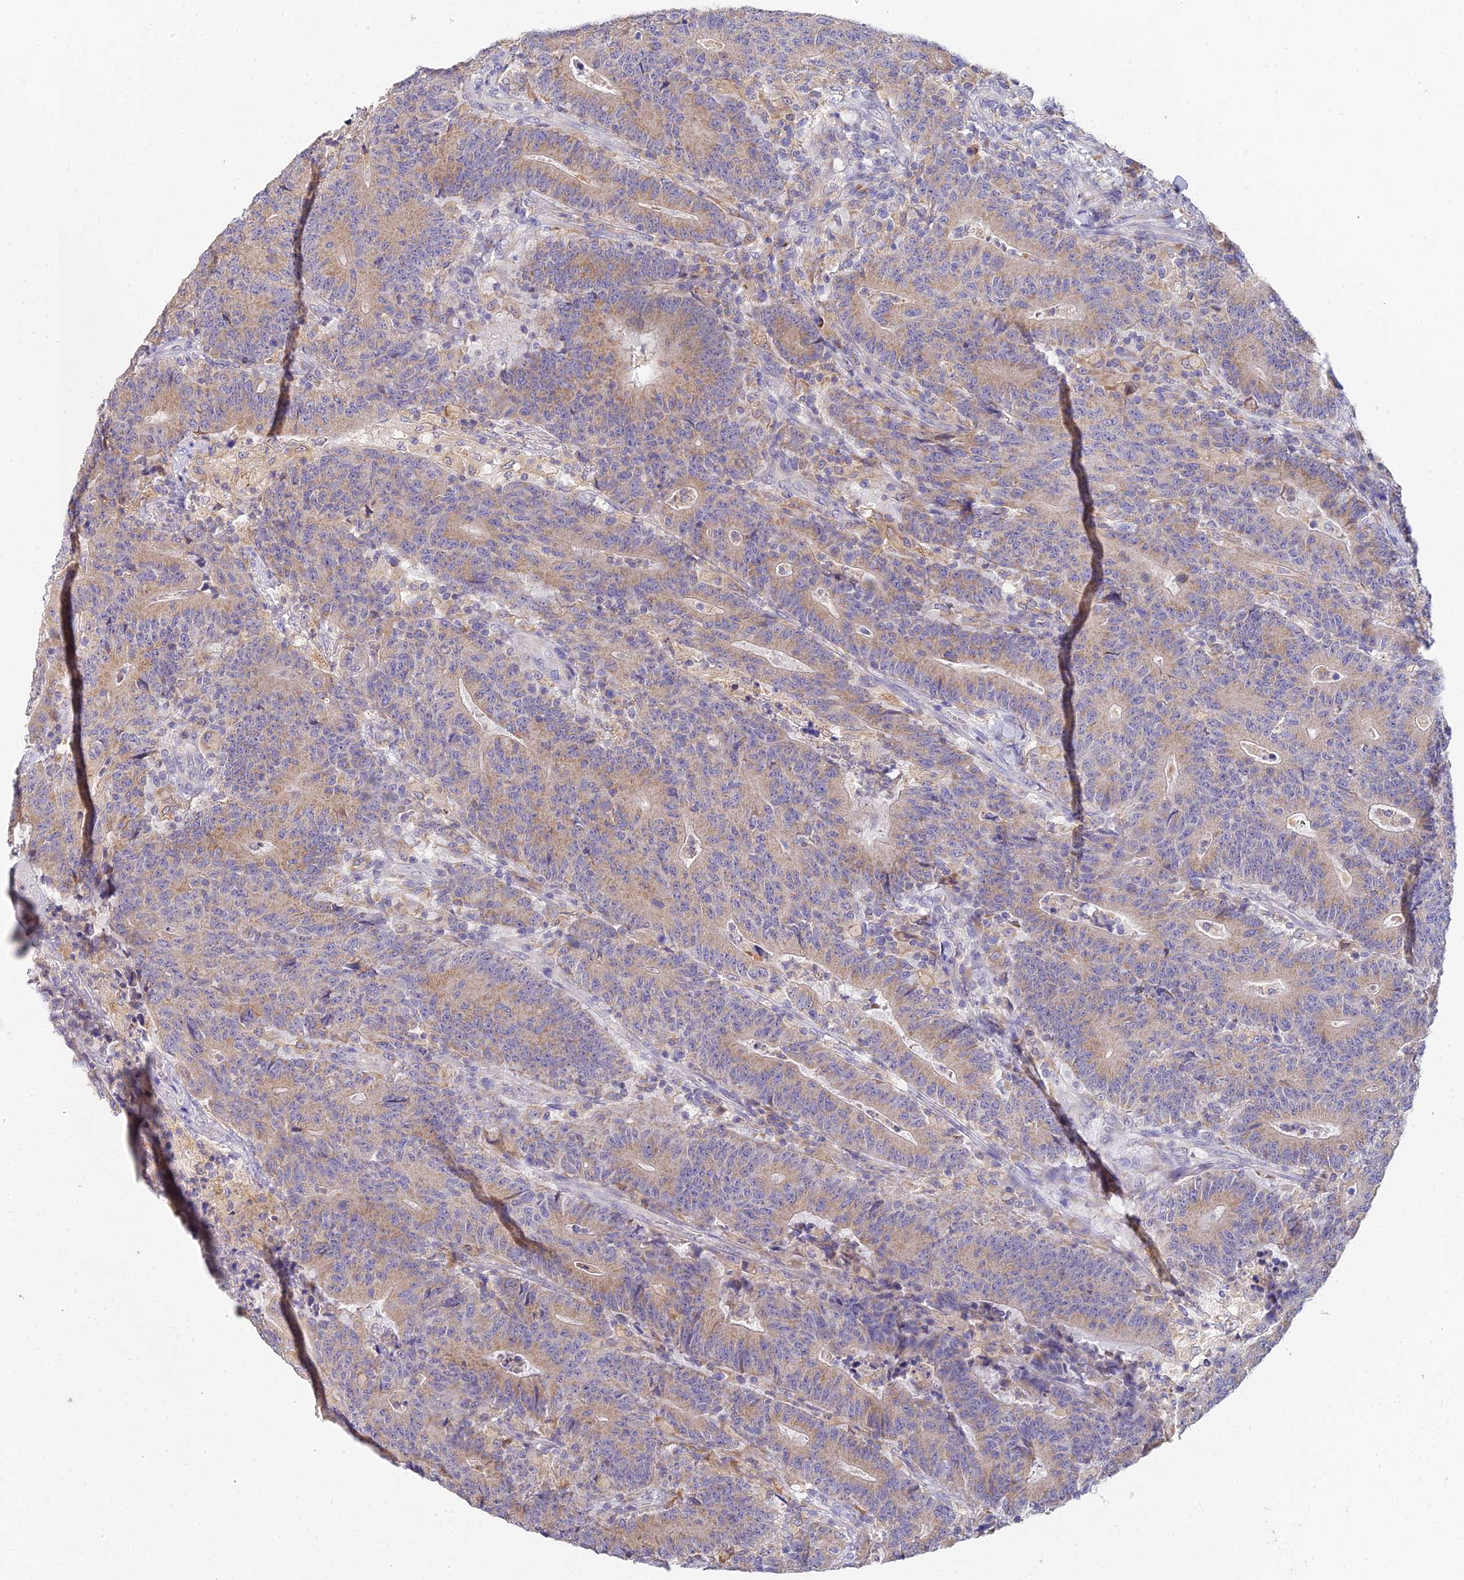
{"staining": {"intensity": "moderate", "quantity": ">75%", "location": "cytoplasmic/membranous"}, "tissue": "colorectal cancer", "cell_type": "Tumor cells", "image_type": "cancer", "snomed": [{"axis": "morphology", "description": "Adenocarcinoma, NOS"}, {"axis": "topography", "description": "Colon"}], "caption": "An image showing moderate cytoplasmic/membranous expression in approximately >75% of tumor cells in colorectal cancer, as visualized by brown immunohistochemical staining.", "gene": "ARL8B", "patient": {"sex": "female", "age": 75}}